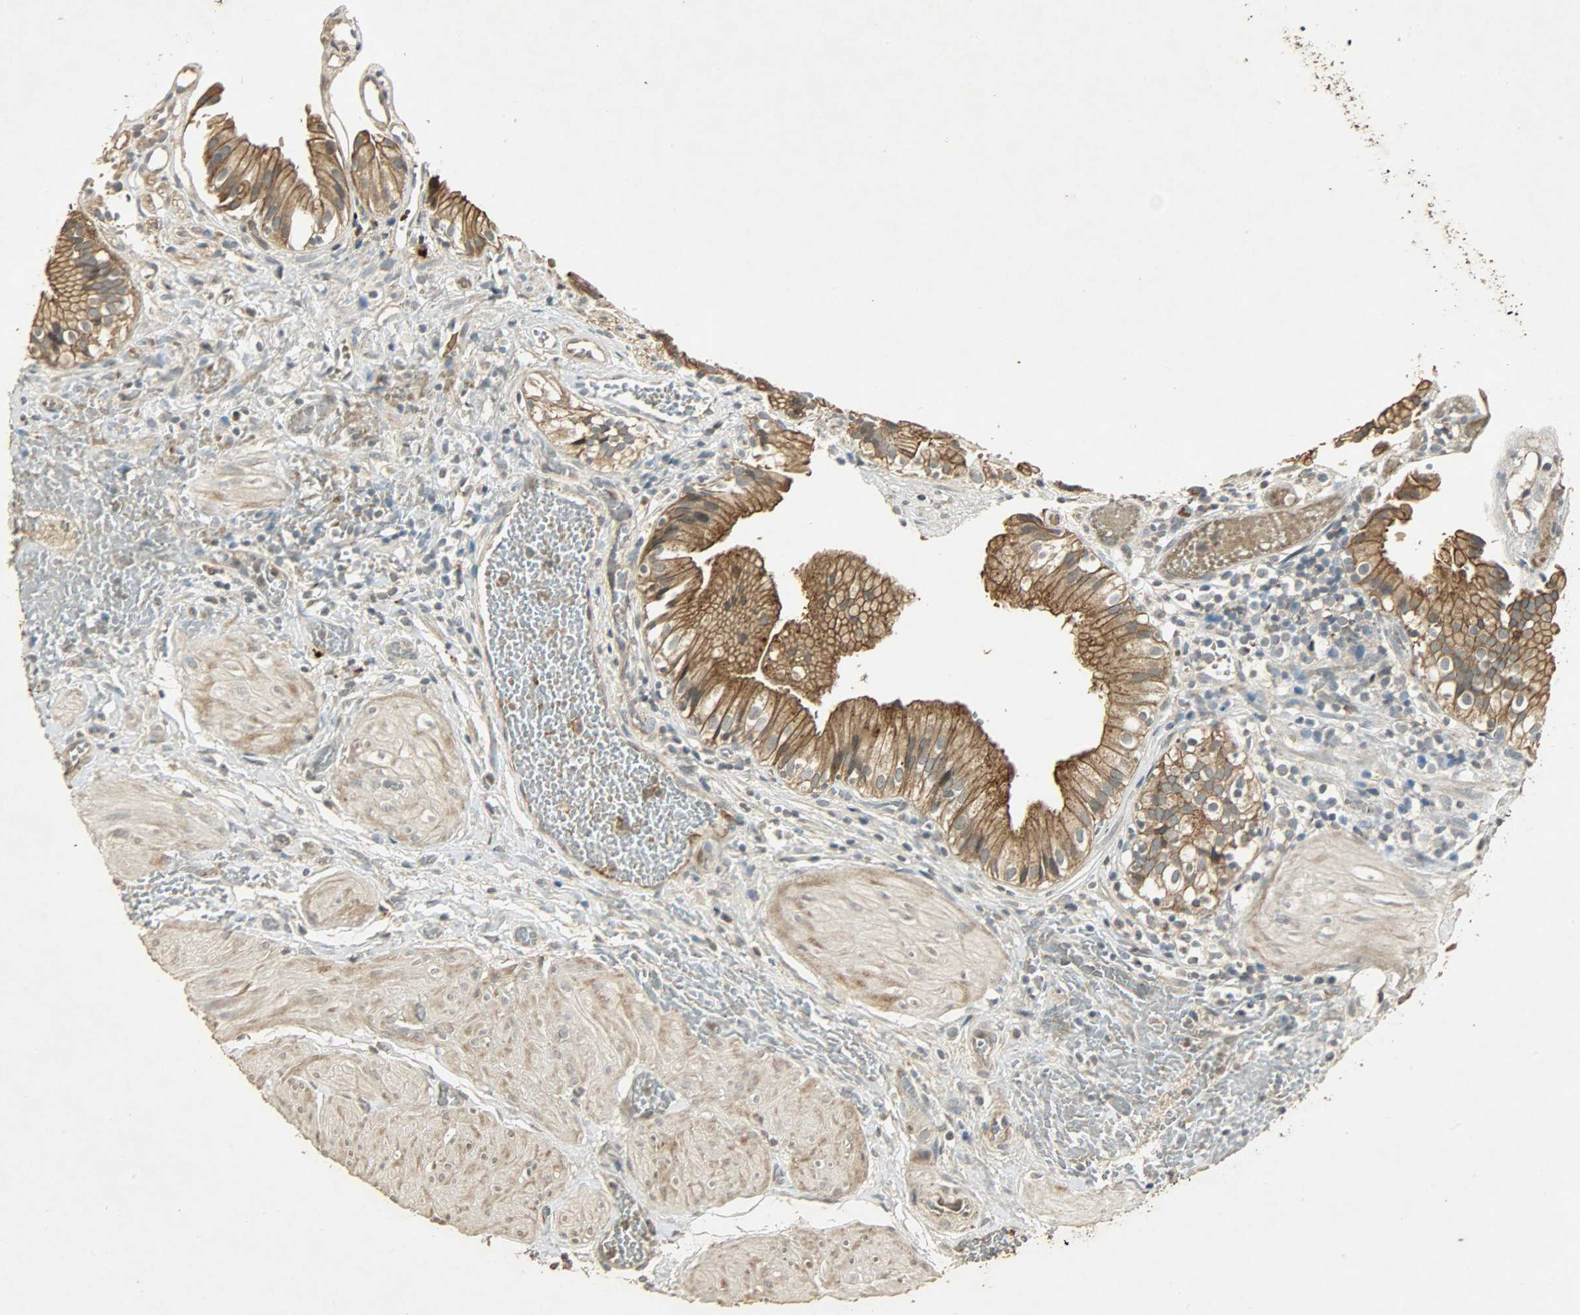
{"staining": {"intensity": "strong", "quantity": ">75%", "location": "cytoplasmic/membranous"}, "tissue": "gallbladder", "cell_type": "Glandular cells", "image_type": "normal", "snomed": [{"axis": "morphology", "description": "Normal tissue, NOS"}, {"axis": "topography", "description": "Gallbladder"}], "caption": "Immunohistochemical staining of normal gallbladder shows high levels of strong cytoplasmic/membranous staining in about >75% of glandular cells. (IHC, brightfield microscopy, high magnification).", "gene": "ATP2B1", "patient": {"sex": "male", "age": 65}}